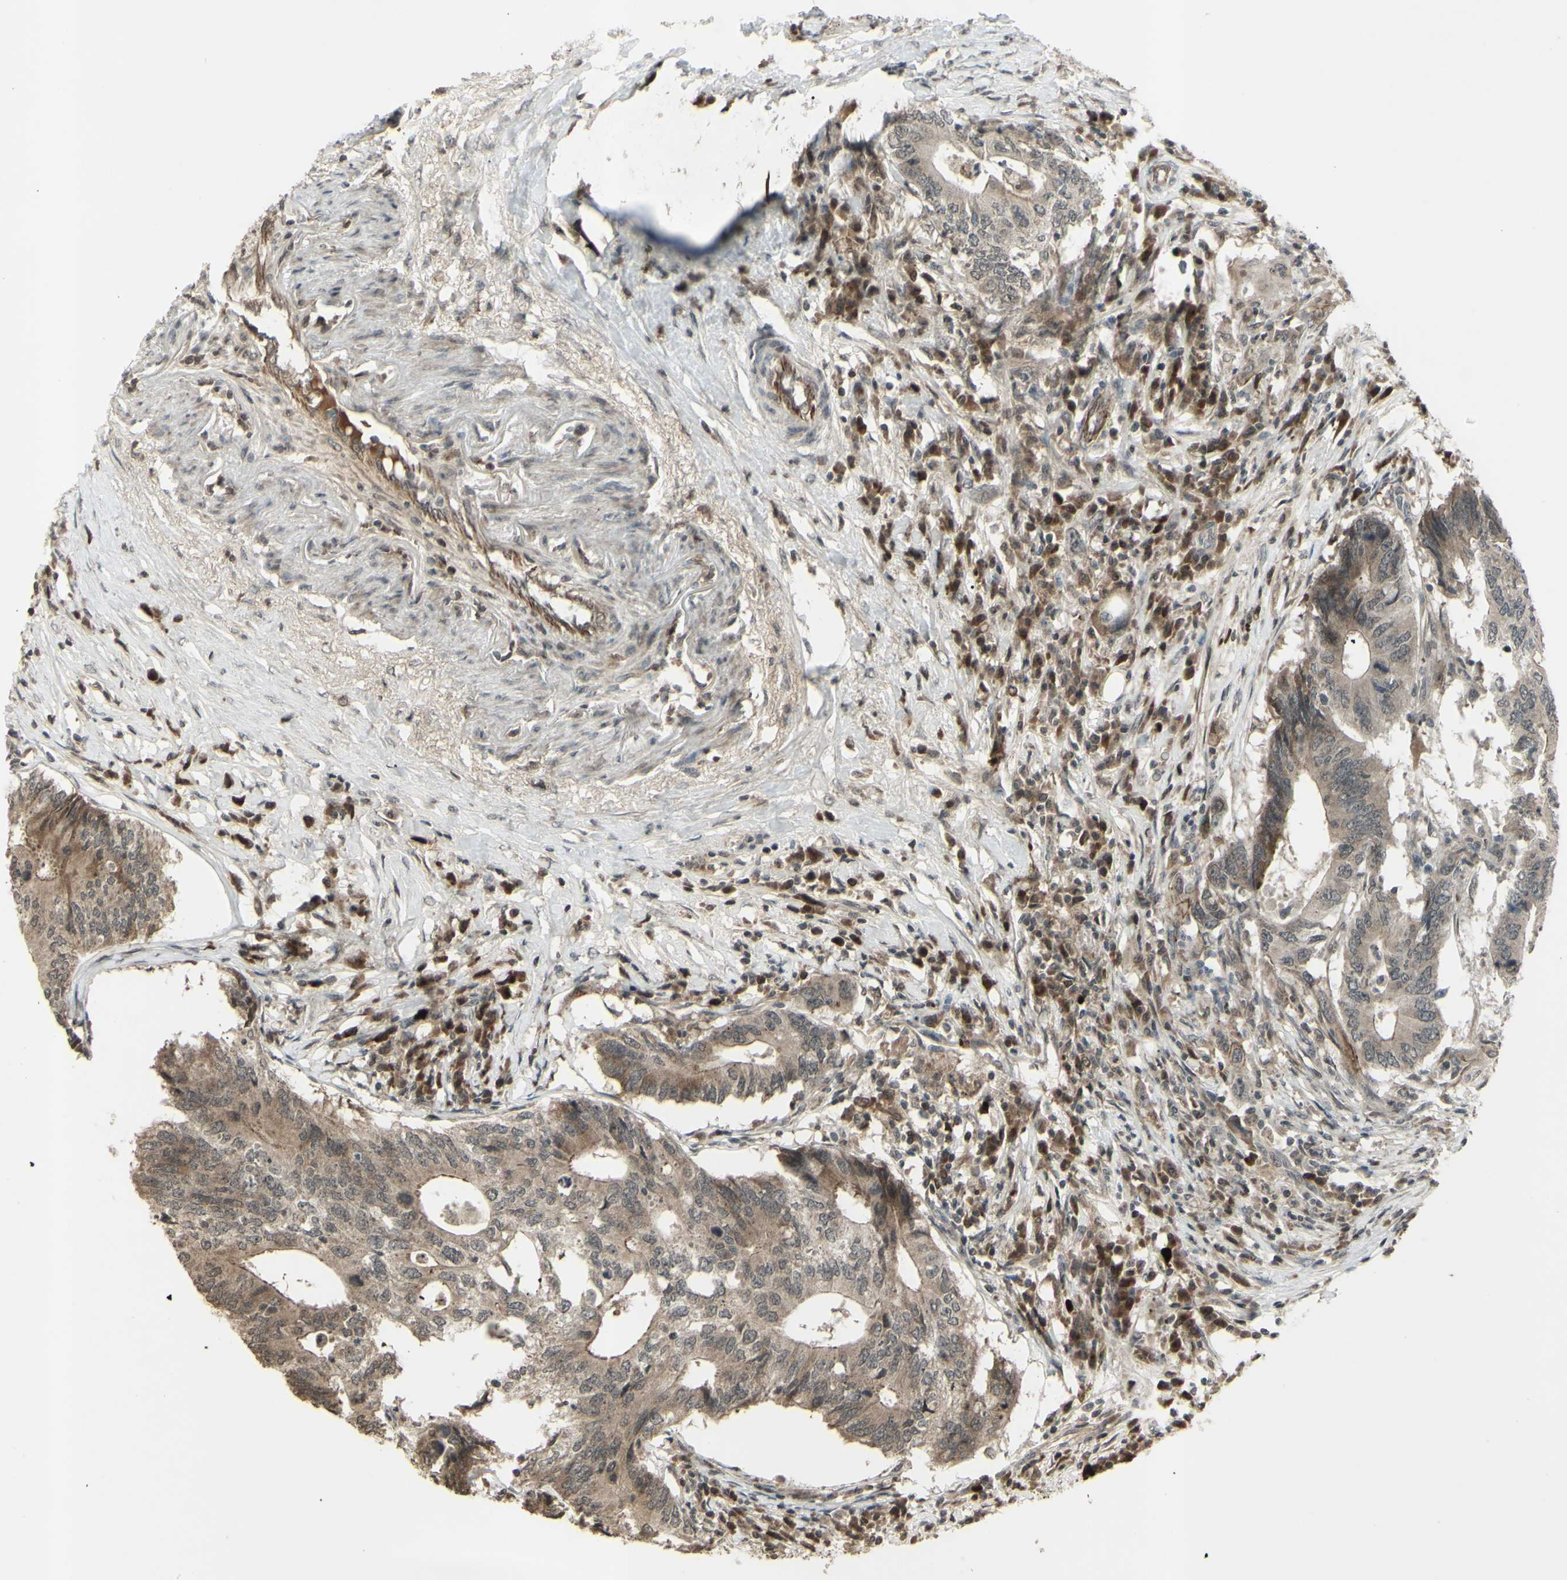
{"staining": {"intensity": "weak", "quantity": ">75%", "location": "cytoplasmic/membranous"}, "tissue": "colorectal cancer", "cell_type": "Tumor cells", "image_type": "cancer", "snomed": [{"axis": "morphology", "description": "Adenocarcinoma, NOS"}, {"axis": "topography", "description": "Colon"}], "caption": "Colorectal cancer (adenocarcinoma) stained with immunohistochemistry (IHC) demonstrates weak cytoplasmic/membranous staining in approximately >75% of tumor cells. (DAB IHC, brown staining for protein, blue staining for nuclei).", "gene": "BLNK", "patient": {"sex": "male", "age": 71}}